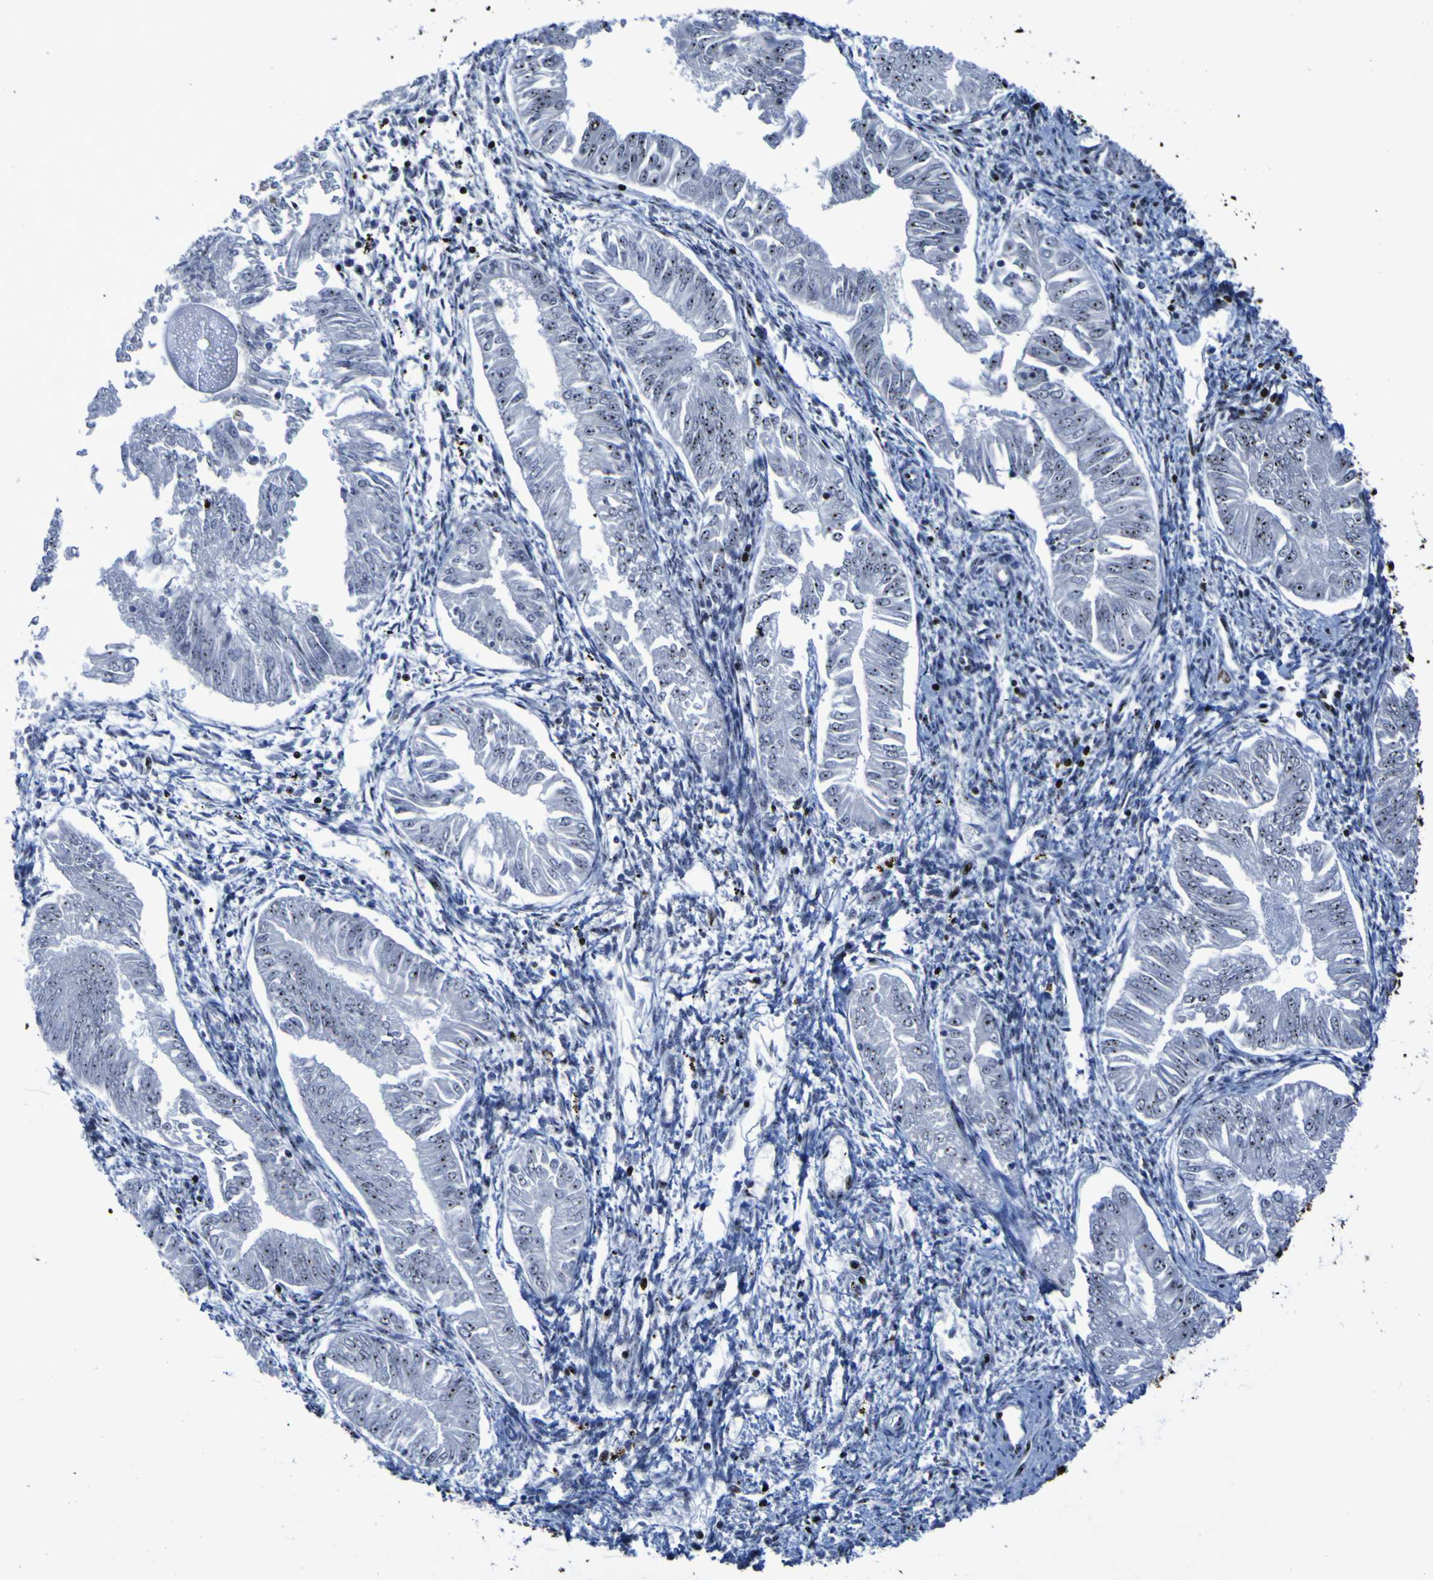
{"staining": {"intensity": "strong", "quantity": ">75%", "location": "nuclear"}, "tissue": "endometrial cancer", "cell_type": "Tumor cells", "image_type": "cancer", "snomed": [{"axis": "morphology", "description": "Adenocarcinoma, NOS"}, {"axis": "topography", "description": "Endometrium"}], "caption": "A histopathology image of endometrial cancer stained for a protein exhibits strong nuclear brown staining in tumor cells. The protein of interest is shown in brown color, while the nuclei are stained blue.", "gene": "NPM1", "patient": {"sex": "female", "age": 53}}